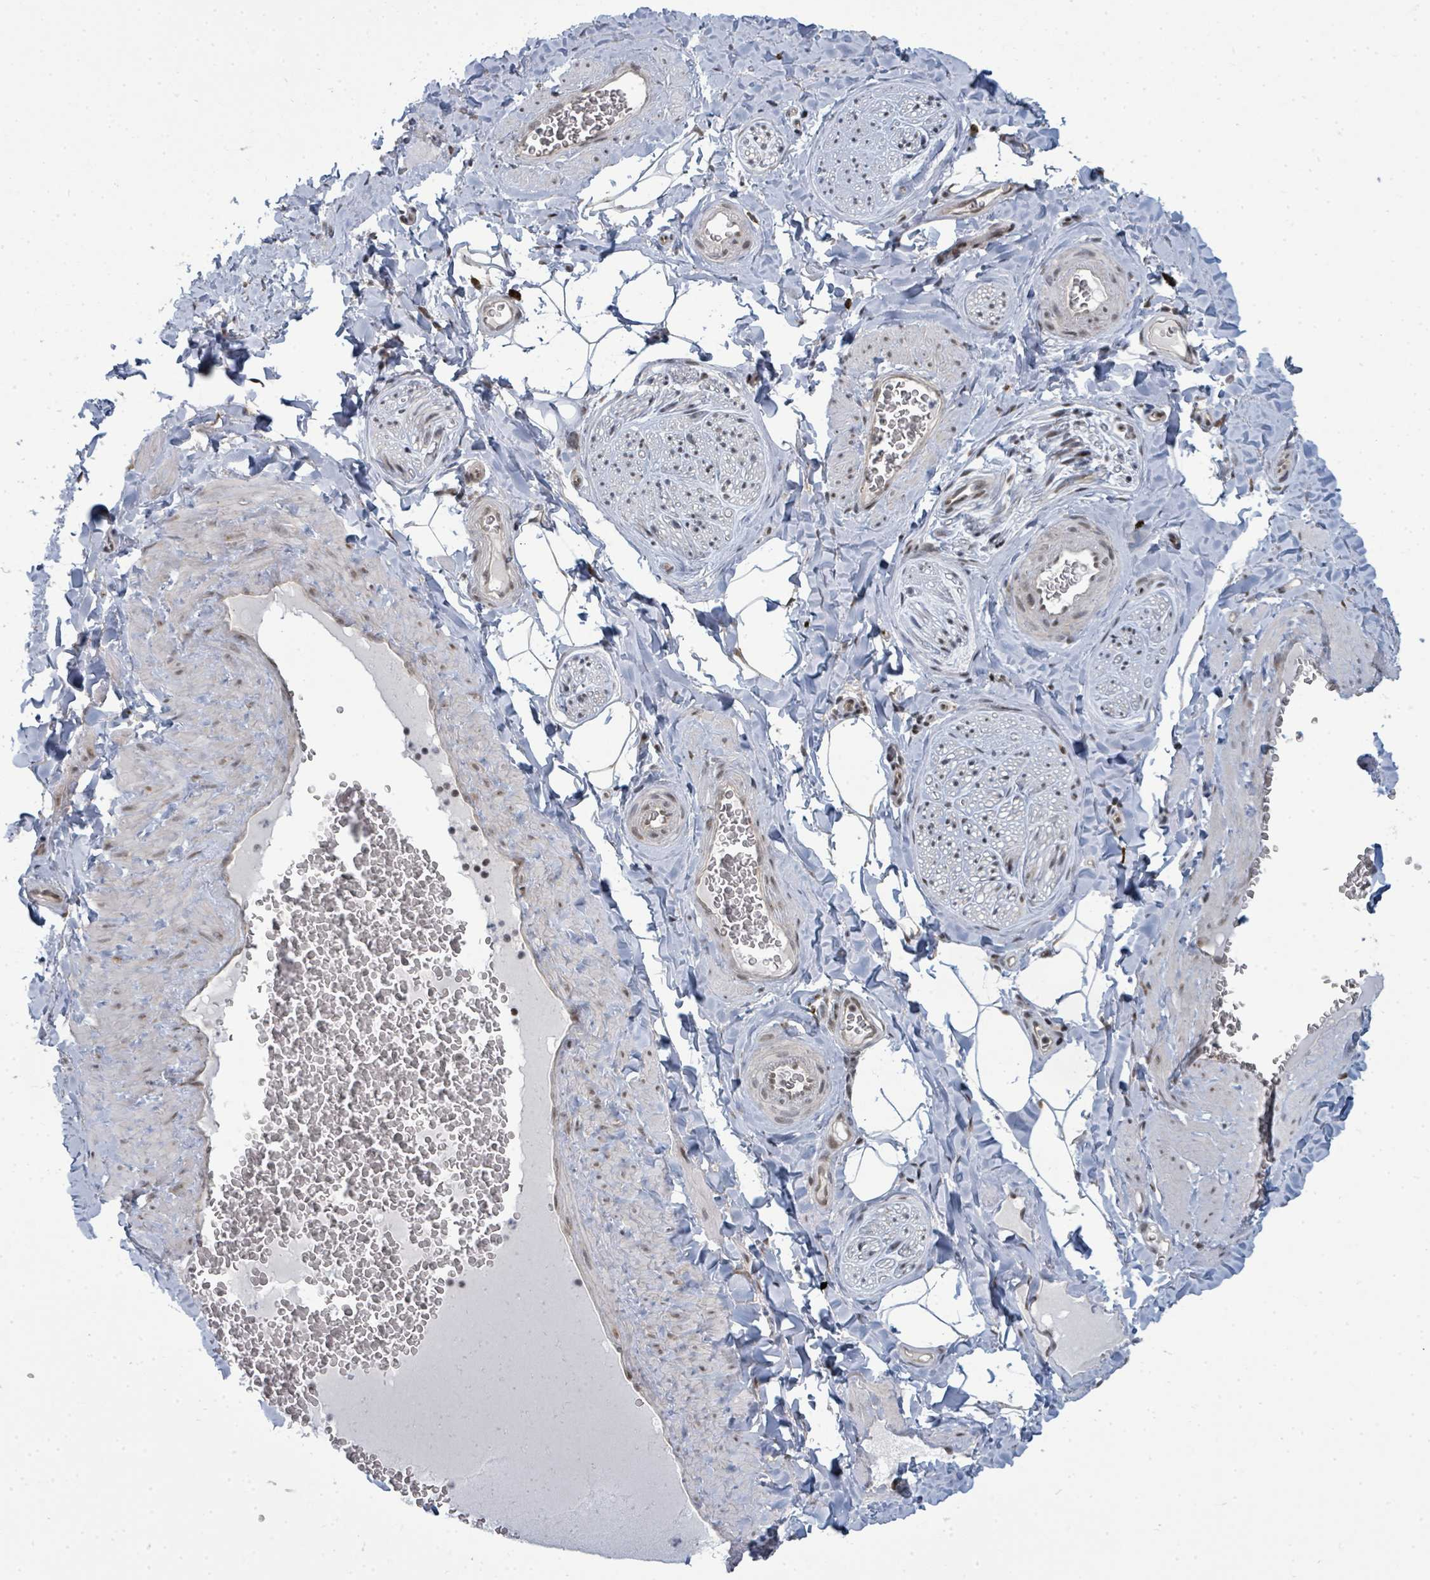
{"staining": {"intensity": "negative", "quantity": "none", "location": "none"}, "tissue": "adipose tissue", "cell_type": "Adipocytes", "image_type": "normal", "snomed": [{"axis": "morphology", "description": "Normal tissue, NOS"}, {"axis": "topography", "description": "Soft tissue"}, {"axis": "topography", "description": "Adipose tissue"}, {"axis": "topography", "description": "Vascular tissue"}, {"axis": "topography", "description": "Peripheral nerve tissue"}], "caption": "There is no significant staining in adipocytes of adipose tissue. The staining was performed using DAB (3,3'-diaminobenzidine) to visualize the protein expression in brown, while the nuclei were stained in blue with hematoxylin (Magnification: 20x).", "gene": "PSMG2", "patient": {"sex": "male", "age": 46}}